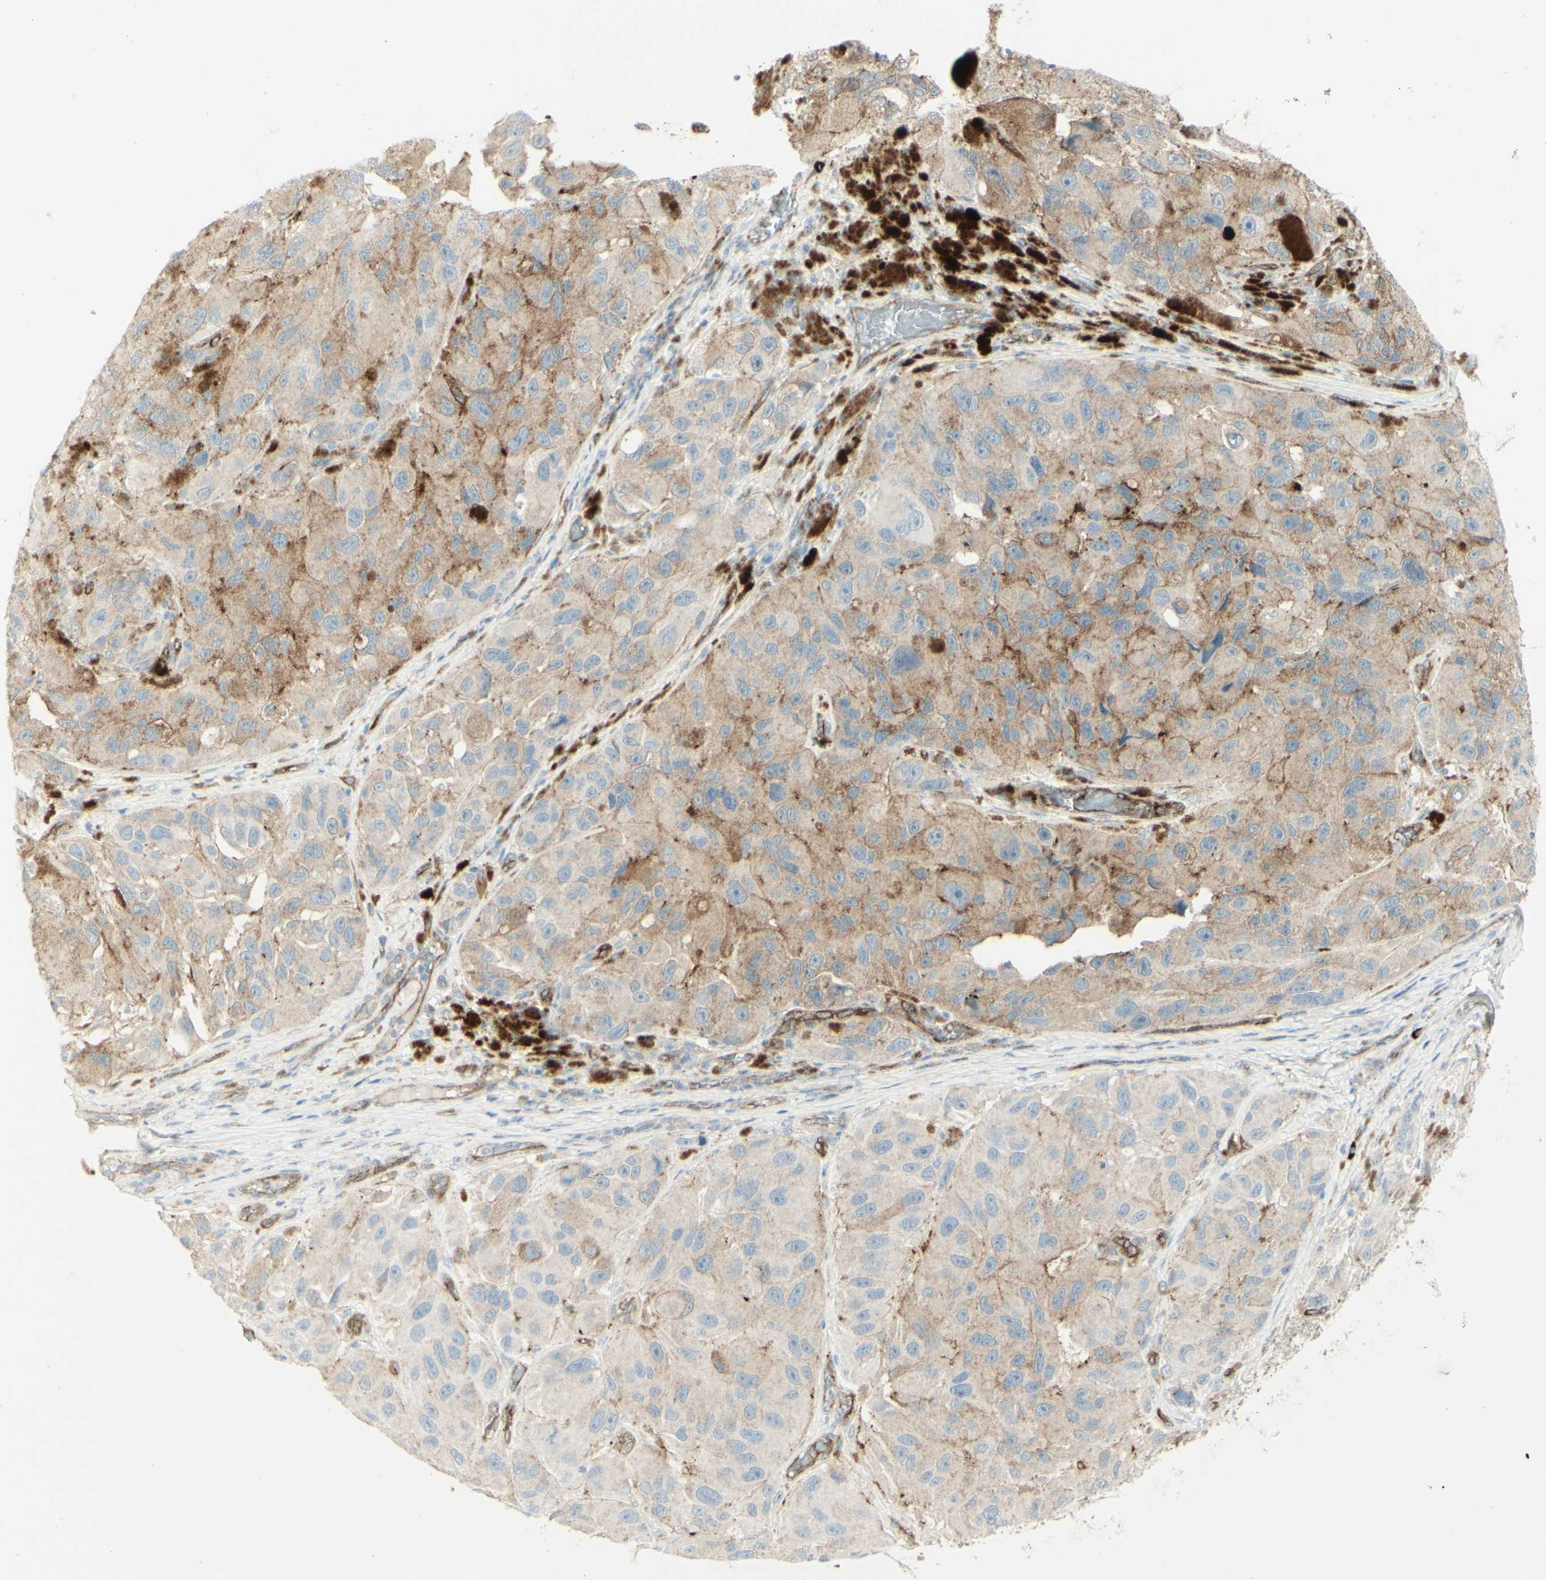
{"staining": {"intensity": "moderate", "quantity": "25%-75%", "location": "cytoplasmic/membranous"}, "tissue": "melanoma", "cell_type": "Tumor cells", "image_type": "cancer", "snomed": [{"axis": "morphology", "description": "Malignant melanoma, NOS"}, {"axis": "topography", "description": "Skin"}], "caption": "Immunohistochemistry (IHC) of melanoma displays medium levels of moderate cytoplasmic/membranous positivity in approximately 25%-75% of tumor cells.", "gene": "MYO6", "patient": {"sex": "female", "age": 73}}